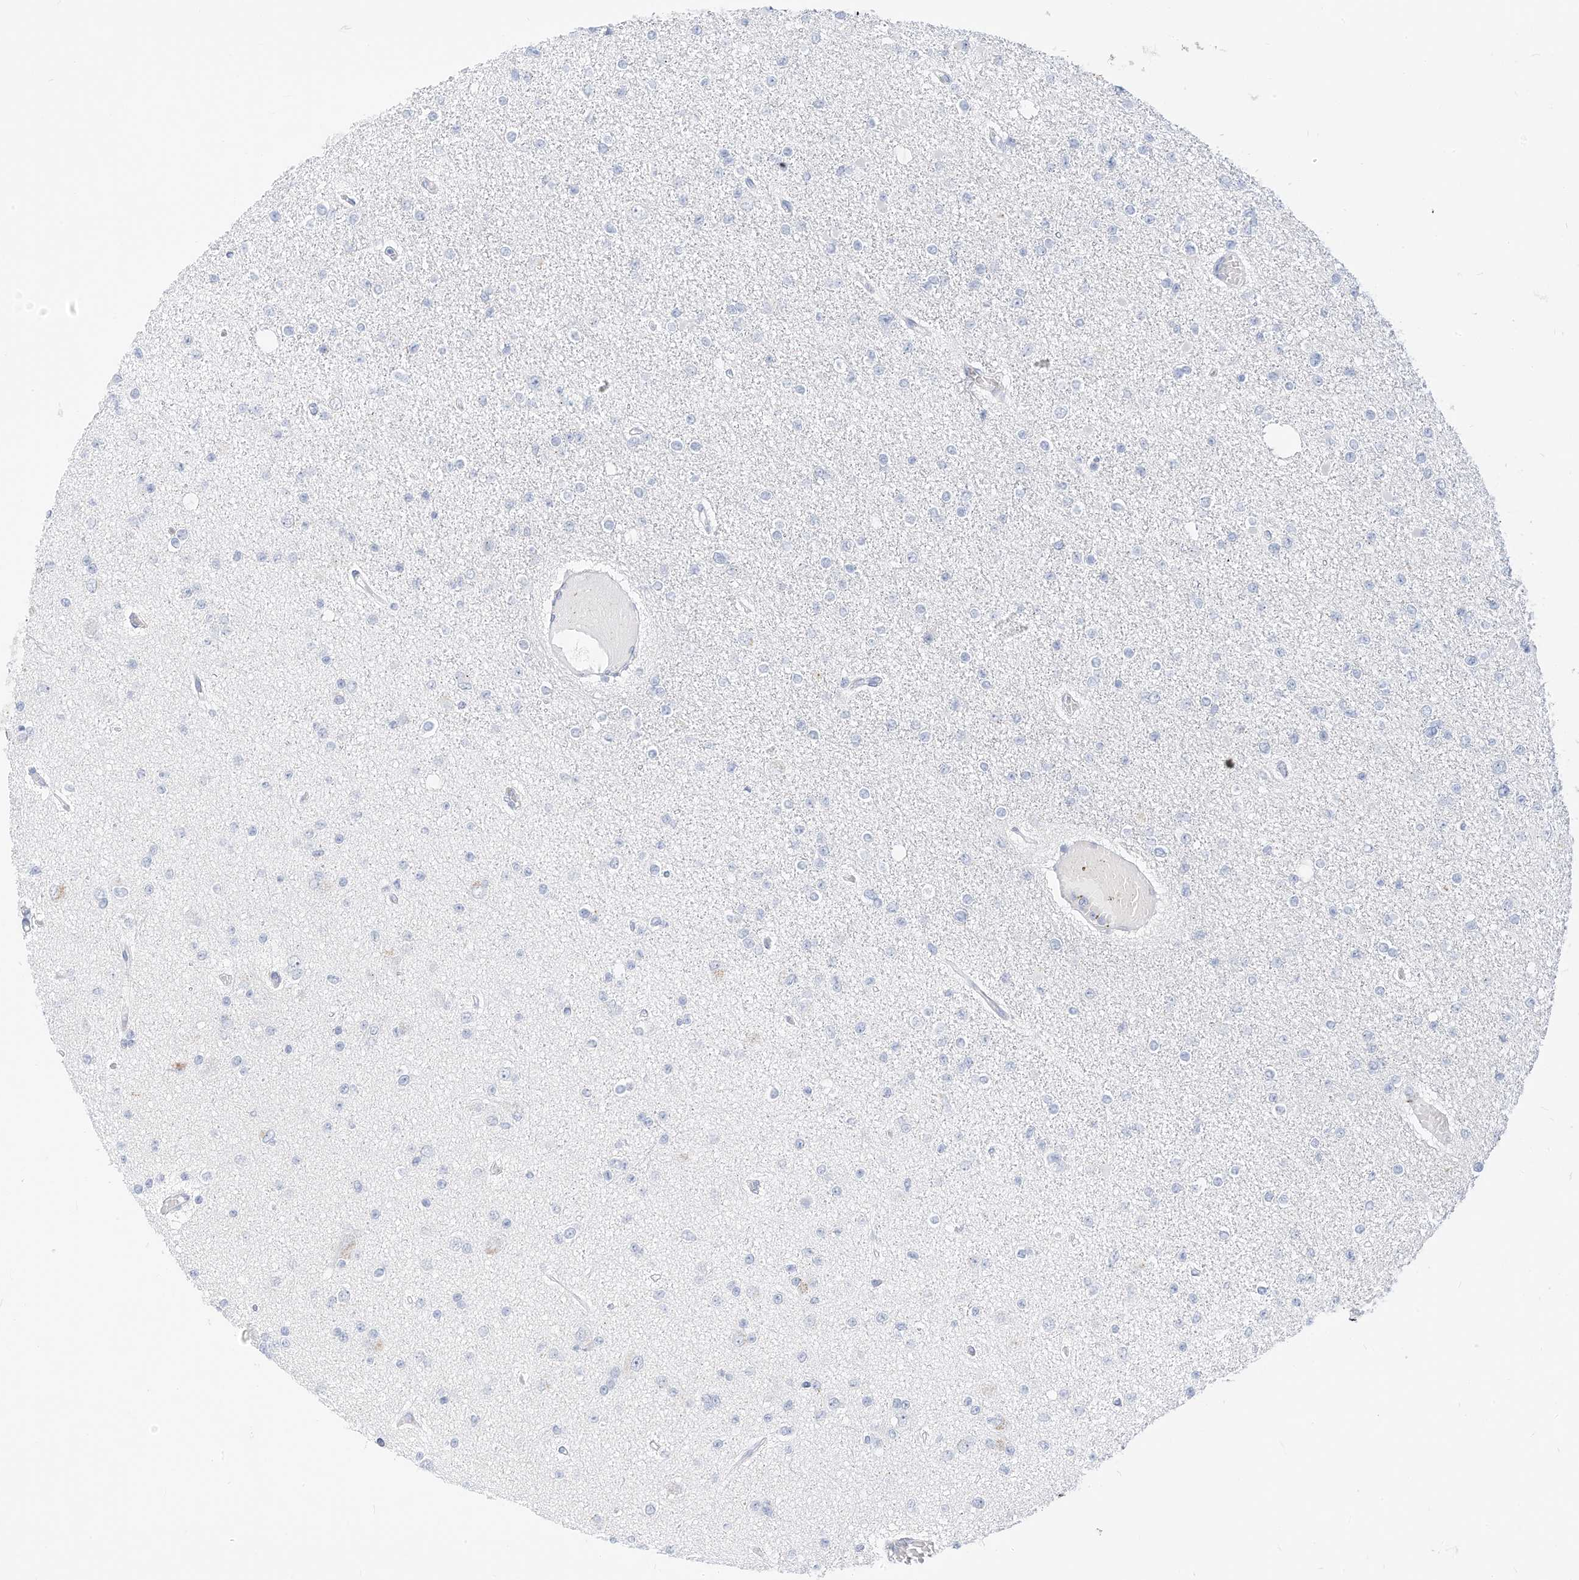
{"staining": {"intensity": "negative", "quantity": "none", "location": "none"}, "tissue": "glioma", "cell_type": "Tumor cells", "image_type": "cancer", "snomed": [{"axis": "morphology", "description": "Glioma, malignant, Low grade"}, {"axis": "topography", "description": "Brain"}], "caption": "Tumor cells show no significant staining in low-grade glioma (malignant). (Brightfield microscopy of DAB (3,3'-diaminobenzidine) immunohistochemistry at high magnification).", "gene": "SPOCD1", "patient": {"sex": "female", "age": 22}}